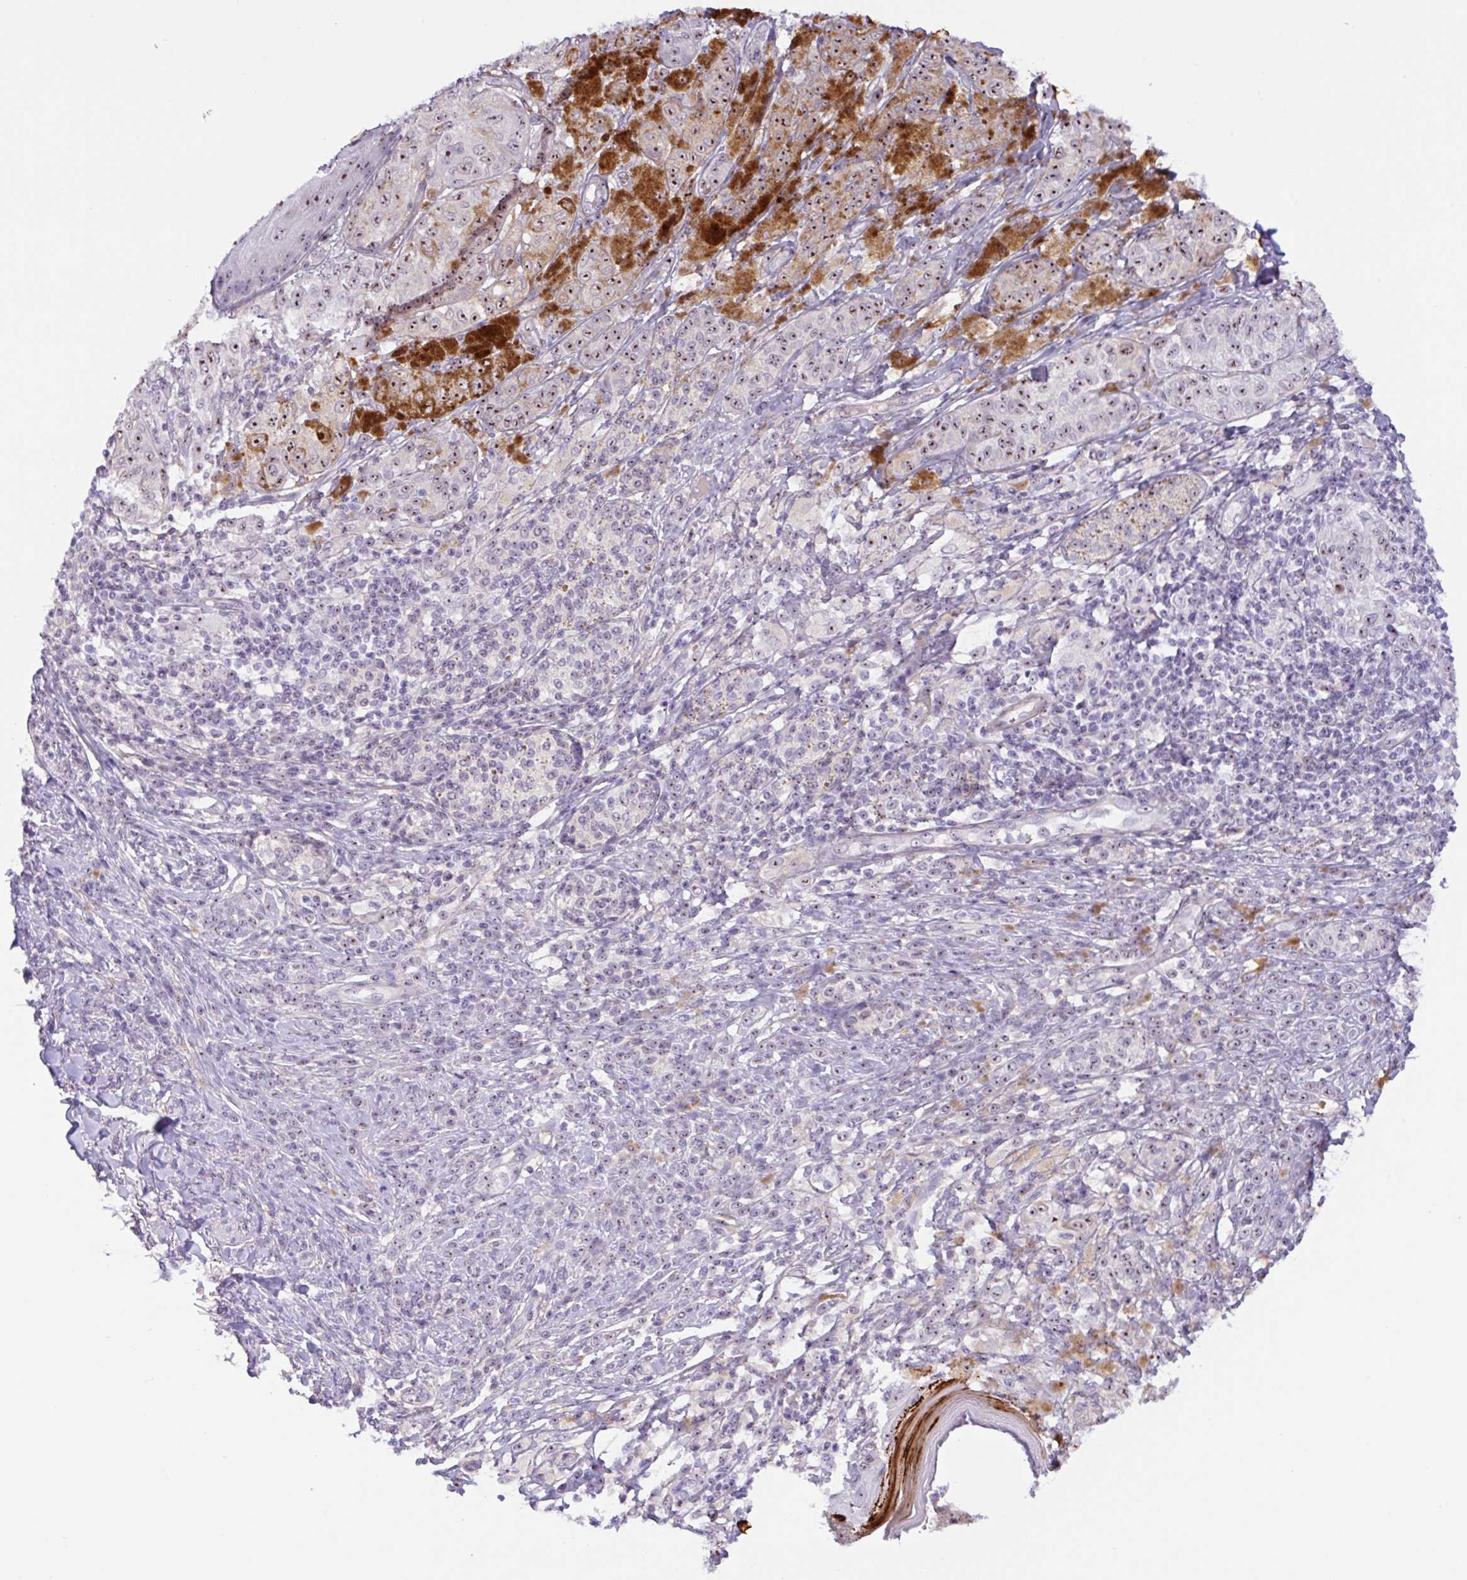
{"staining": {"intensity": "strong", "quantity": "25%-75%", "location": "cytoplasmic/membranous,nuclear"}, "tissue": "melanoma", "cell_type": "Tumor cells", "image_type": "cancer", "snomed": [{"axis": "morphology", "description": "Malignant melanoma, NOS"}, {"axis": "topography", "description": "Skin"}], "caption": "A high-resolution photomicrograph shows immunohistochemistry (IHC) staining of melanoma, which exhibits strong cytoplasmic/membranous and nuclear staining in approximately 25%-75% of tumor cells.", "gene": "MXRA8", "patient": {"sex": "male", "age": 42}}